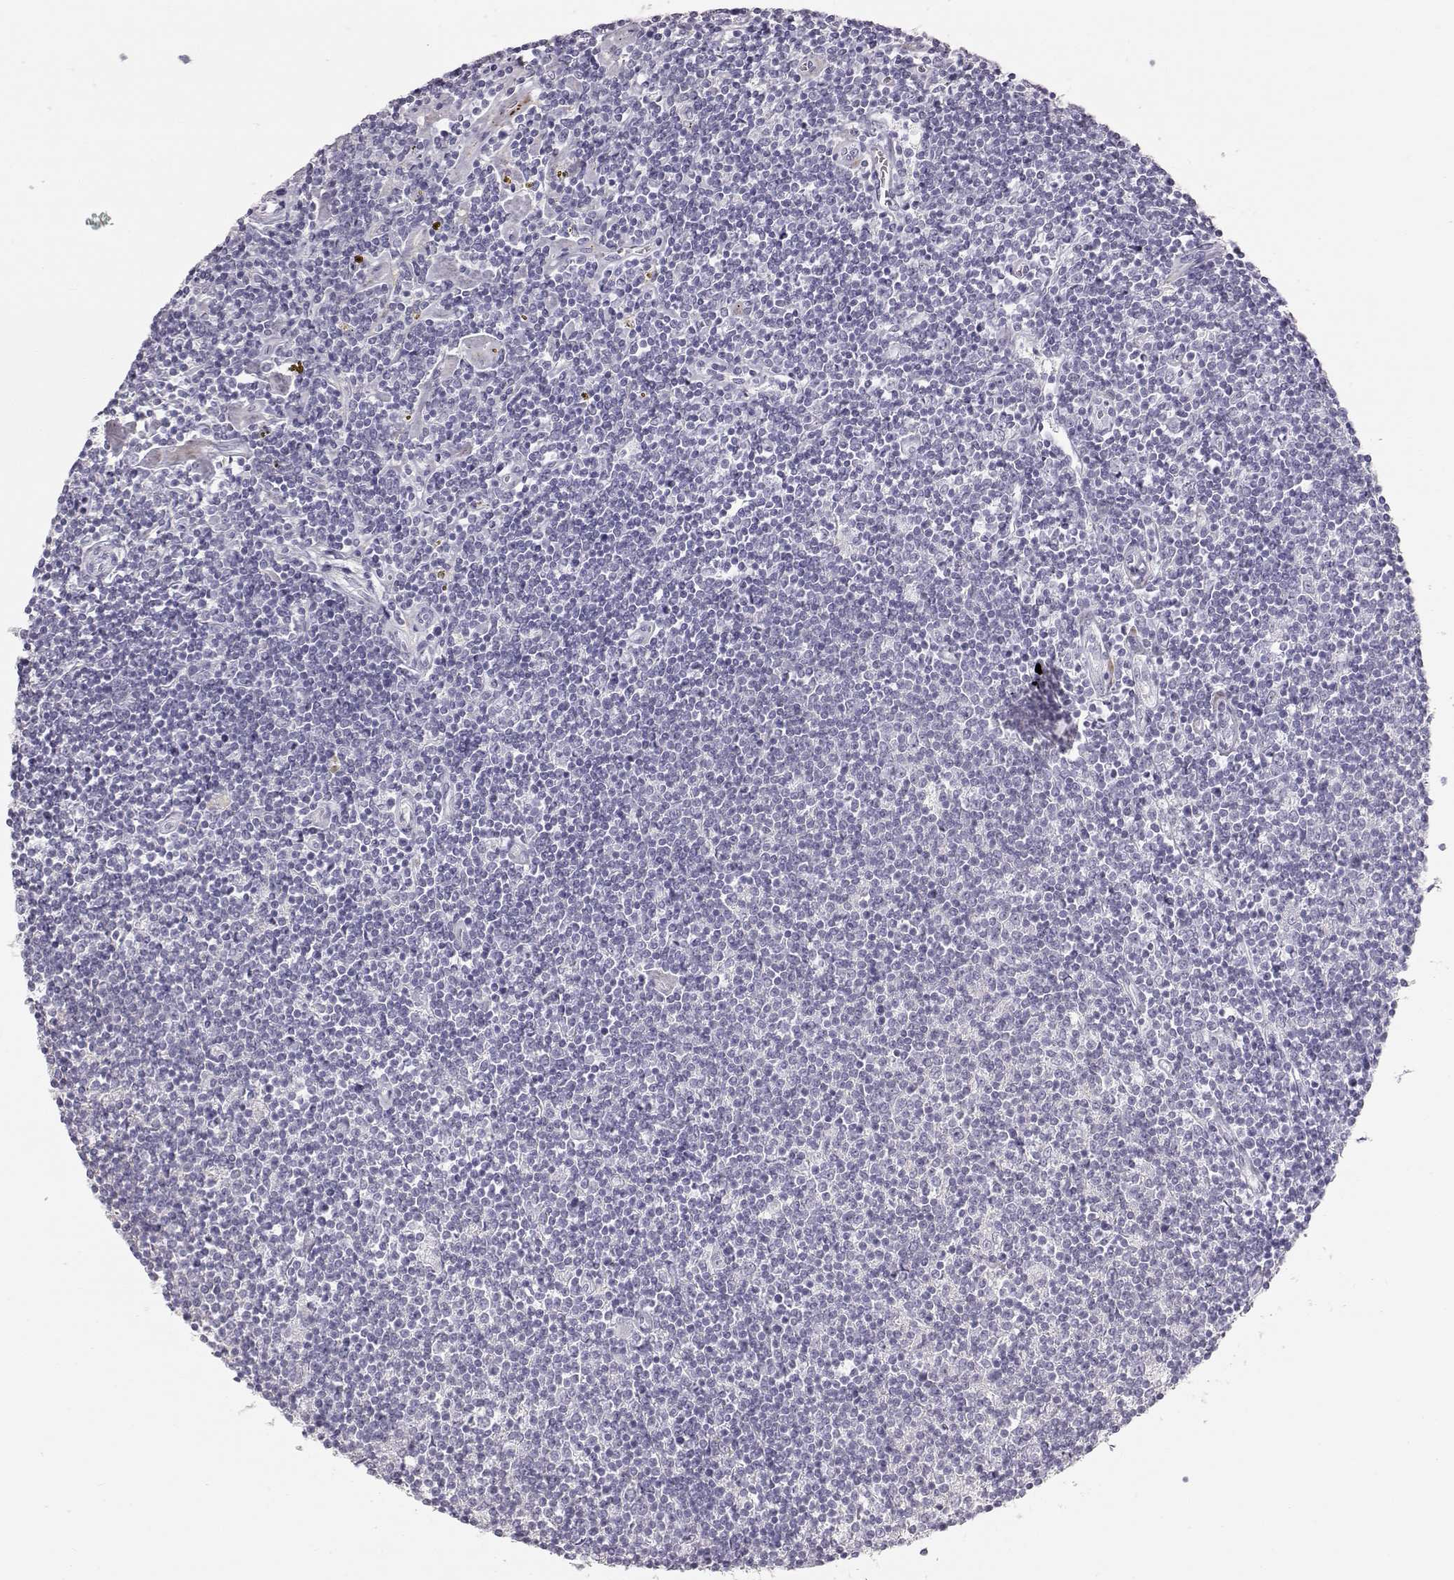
{"staining": {"intensity": "negative", "quantity": "none", "location": "none"}, "tissue": "lymphoma", "cell_type": "Tumor cells", "image_type": "cancer", "snomed": [{"axis": "morphology", "description": "Hodgkin's disease, NOS"}, {"axis": "topography", "description": "Lymph node"}], "caption": "Histopathology image shows no significant protein positivity in tumor cells of Hodgkin's disease. (DAB immunohistochemistry visualized using brightfield microscopy, high magnification).", "gene": "KRTAP16-1", "patient": {"sex": "male", "age": 40}}